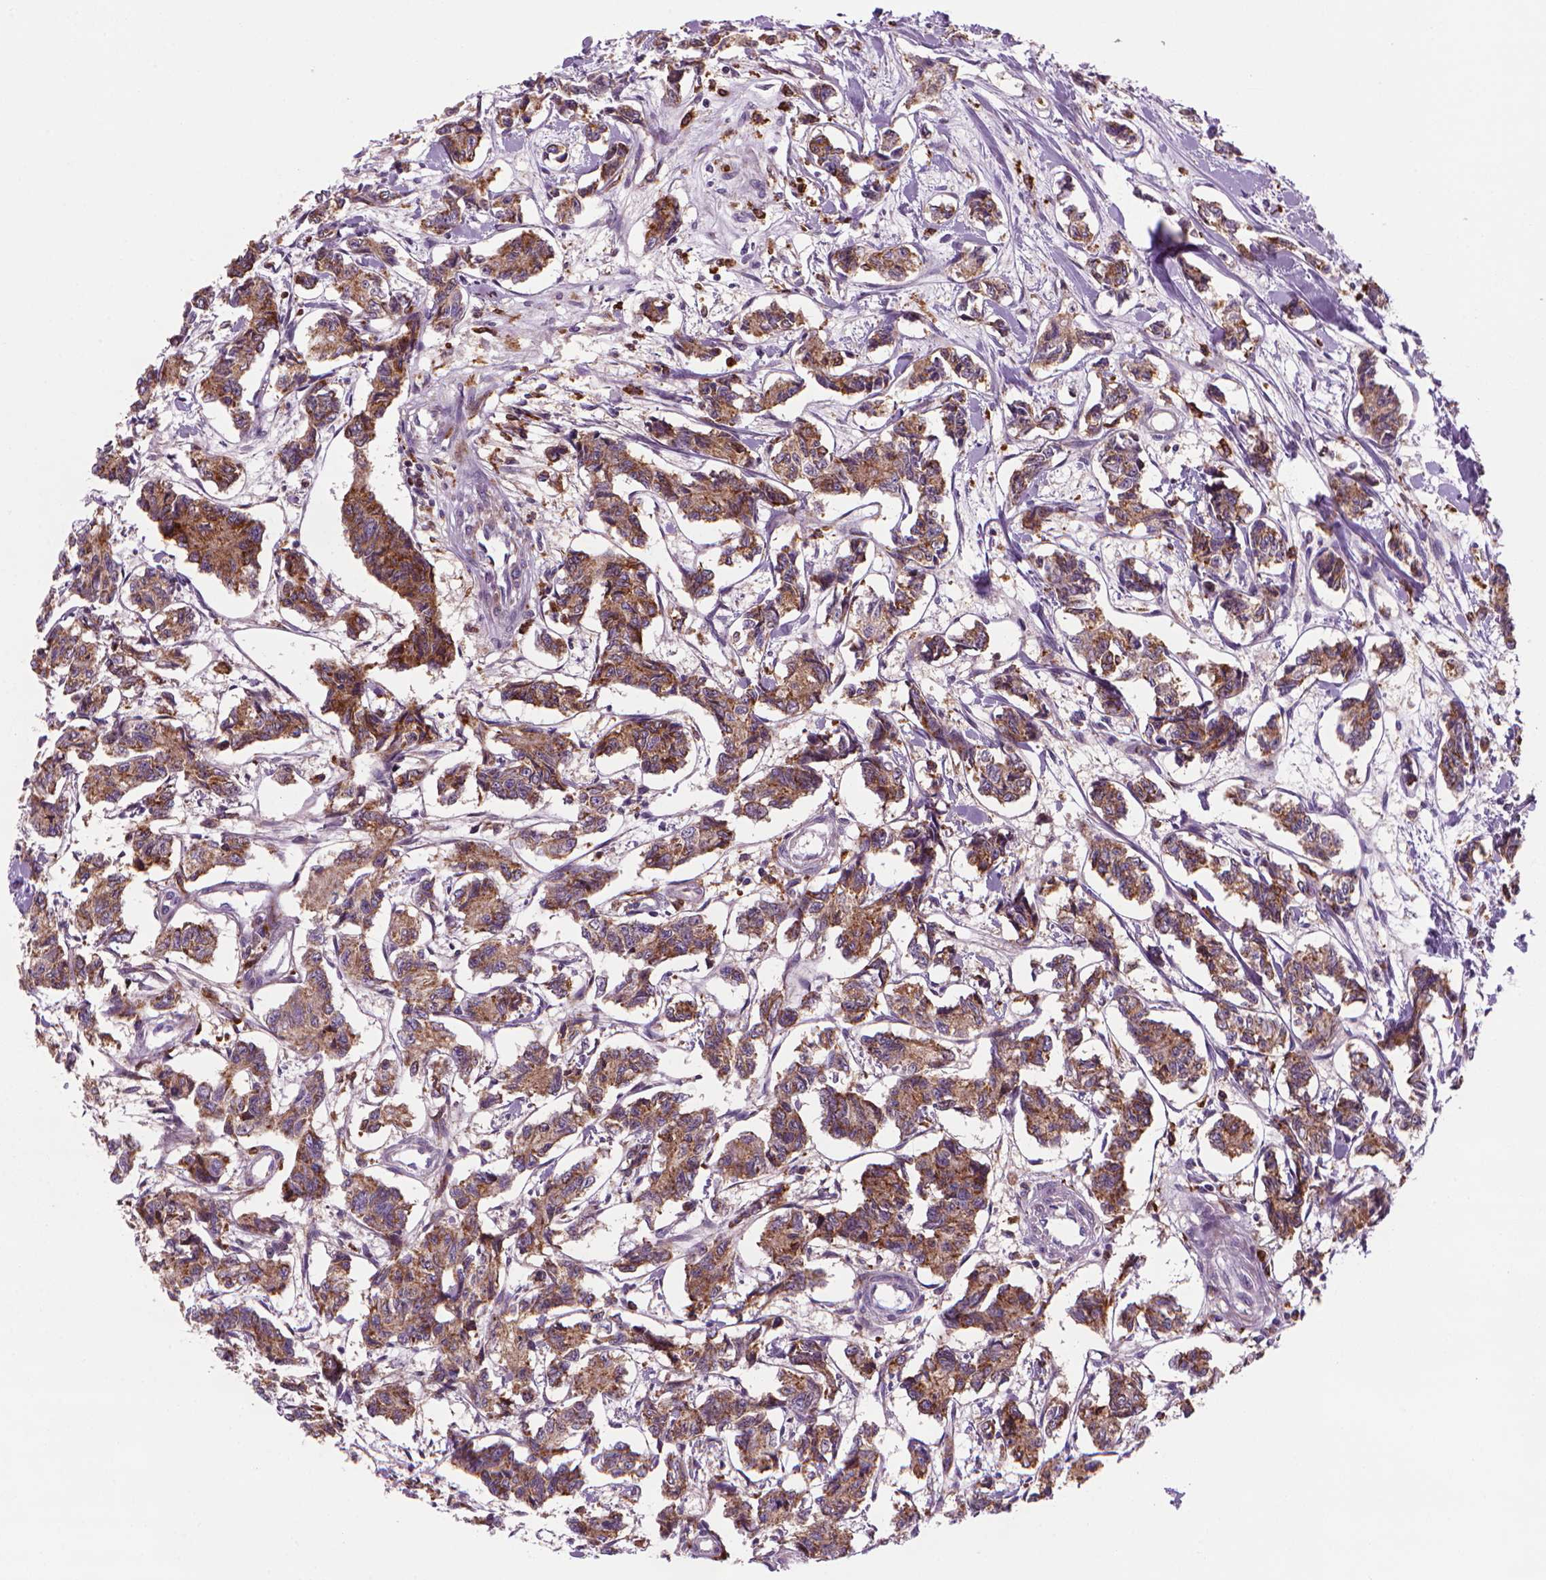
{"staining": {"intensity": "strong", "quantity": ">75%", "location": "cytoplasmic/membranous"}, "tissue": "carcinoid", "cell_type": "Tumor cells", "image_type": "cancer", "snomed": [{"axis": "morphology", "description": "Carcinoid, malignant, NOS"}, {"axis": "topography", "description": "Kidney"}], "caption": "Tumor cells exhibit high levels of strong cytoplasmic/membranous expression in about >75% of cells in malignant carcinoid.", "gene": "MARCKS", "patient": {"sex": "female", "age": 41}}